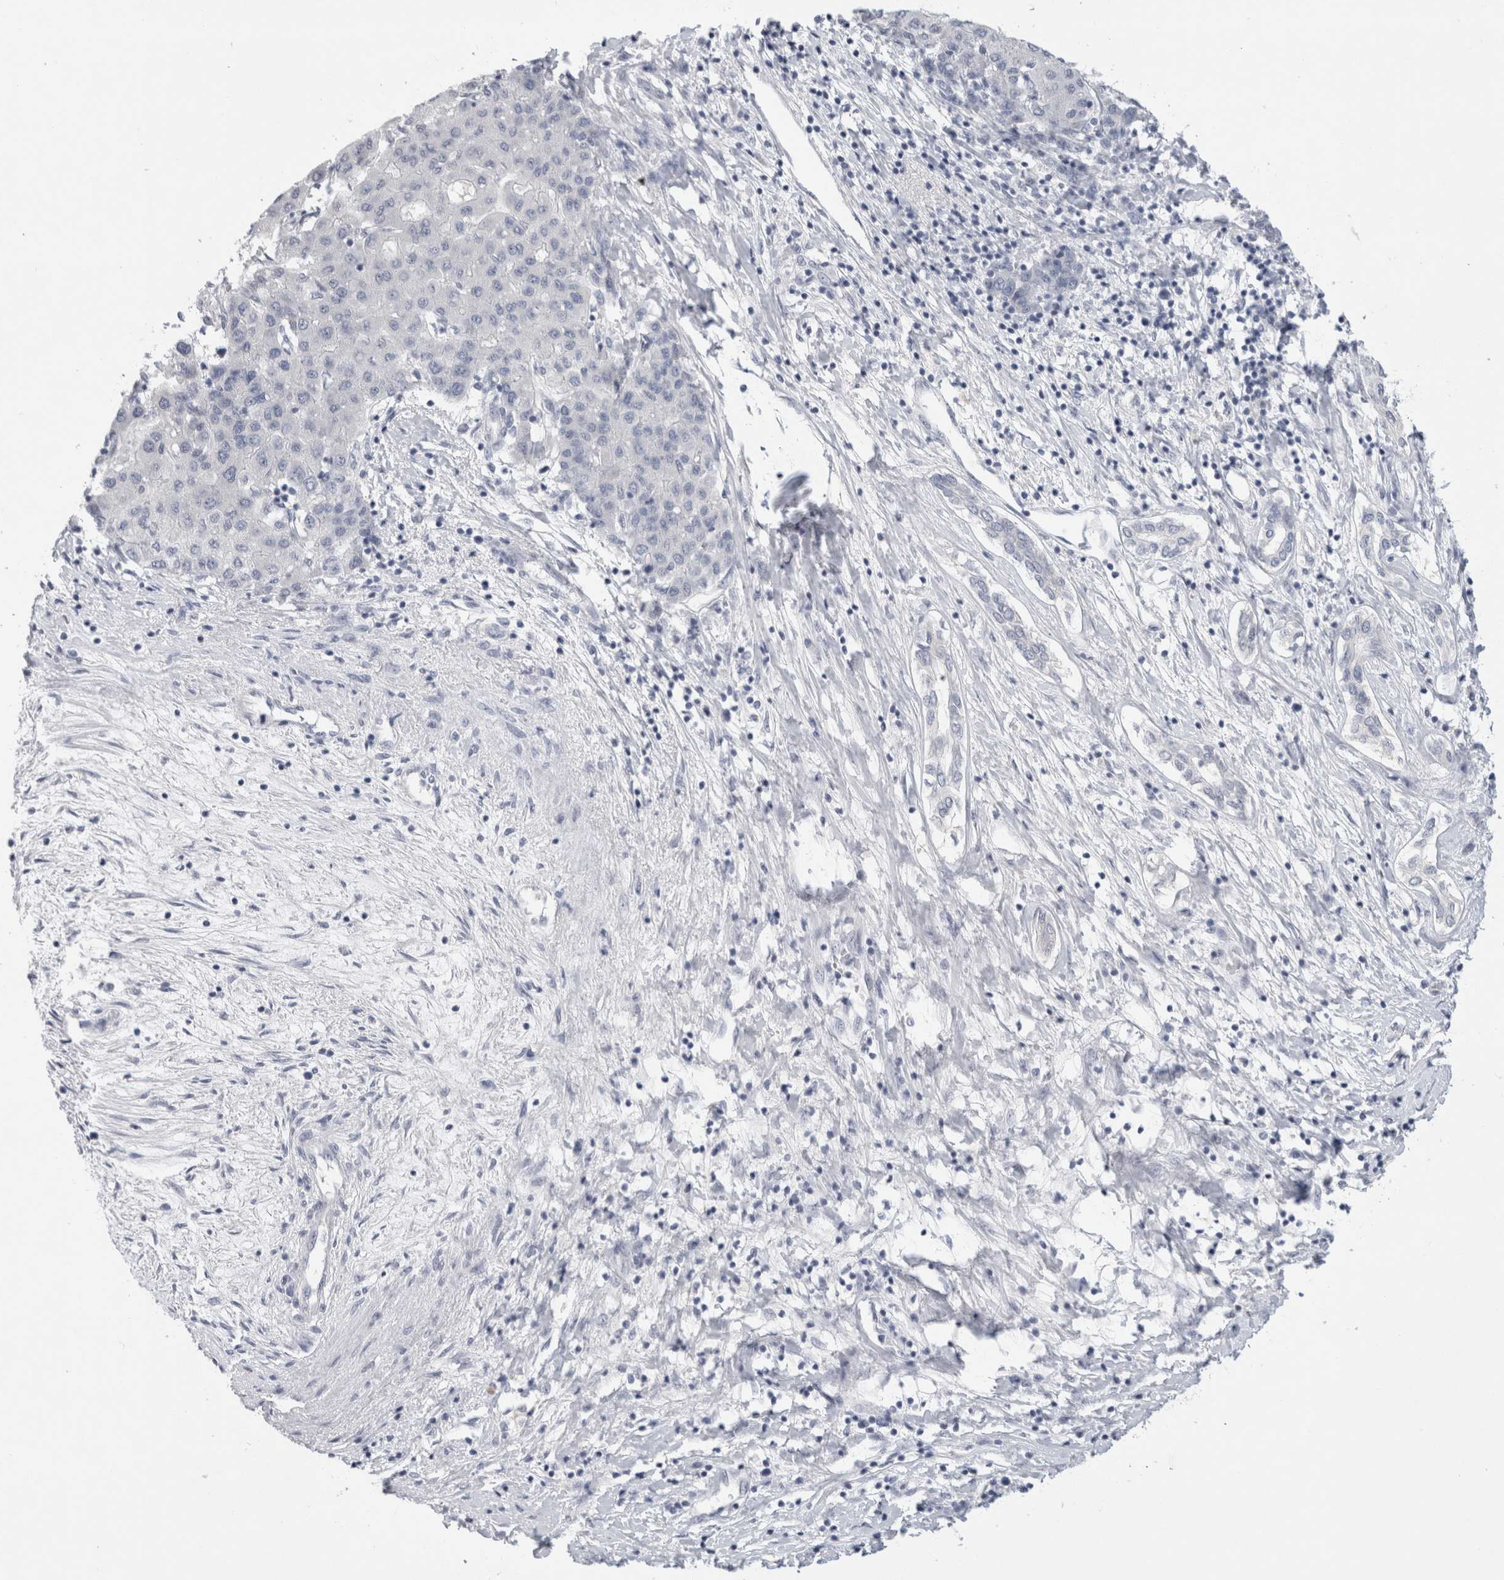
{"staining": {"intensity": "negative", "quantity": "none", "location": "none"}, "tissue": "liver cancer", "cell_type": "Tumor cells", "image_type": "cancer", "snomed": [{"axis": "morphology", "description": "Carcinoma, Hepatocellular, NOS"}, {"axis": "topography", "description": "Liver"}], "caption": "Immunohistochemical staining of human liver hepatocellular carcinoma exhibits no significant positivity in tumor cells.", "gene": "TONSL", "patient": {"sex": "male", "age": 65}}